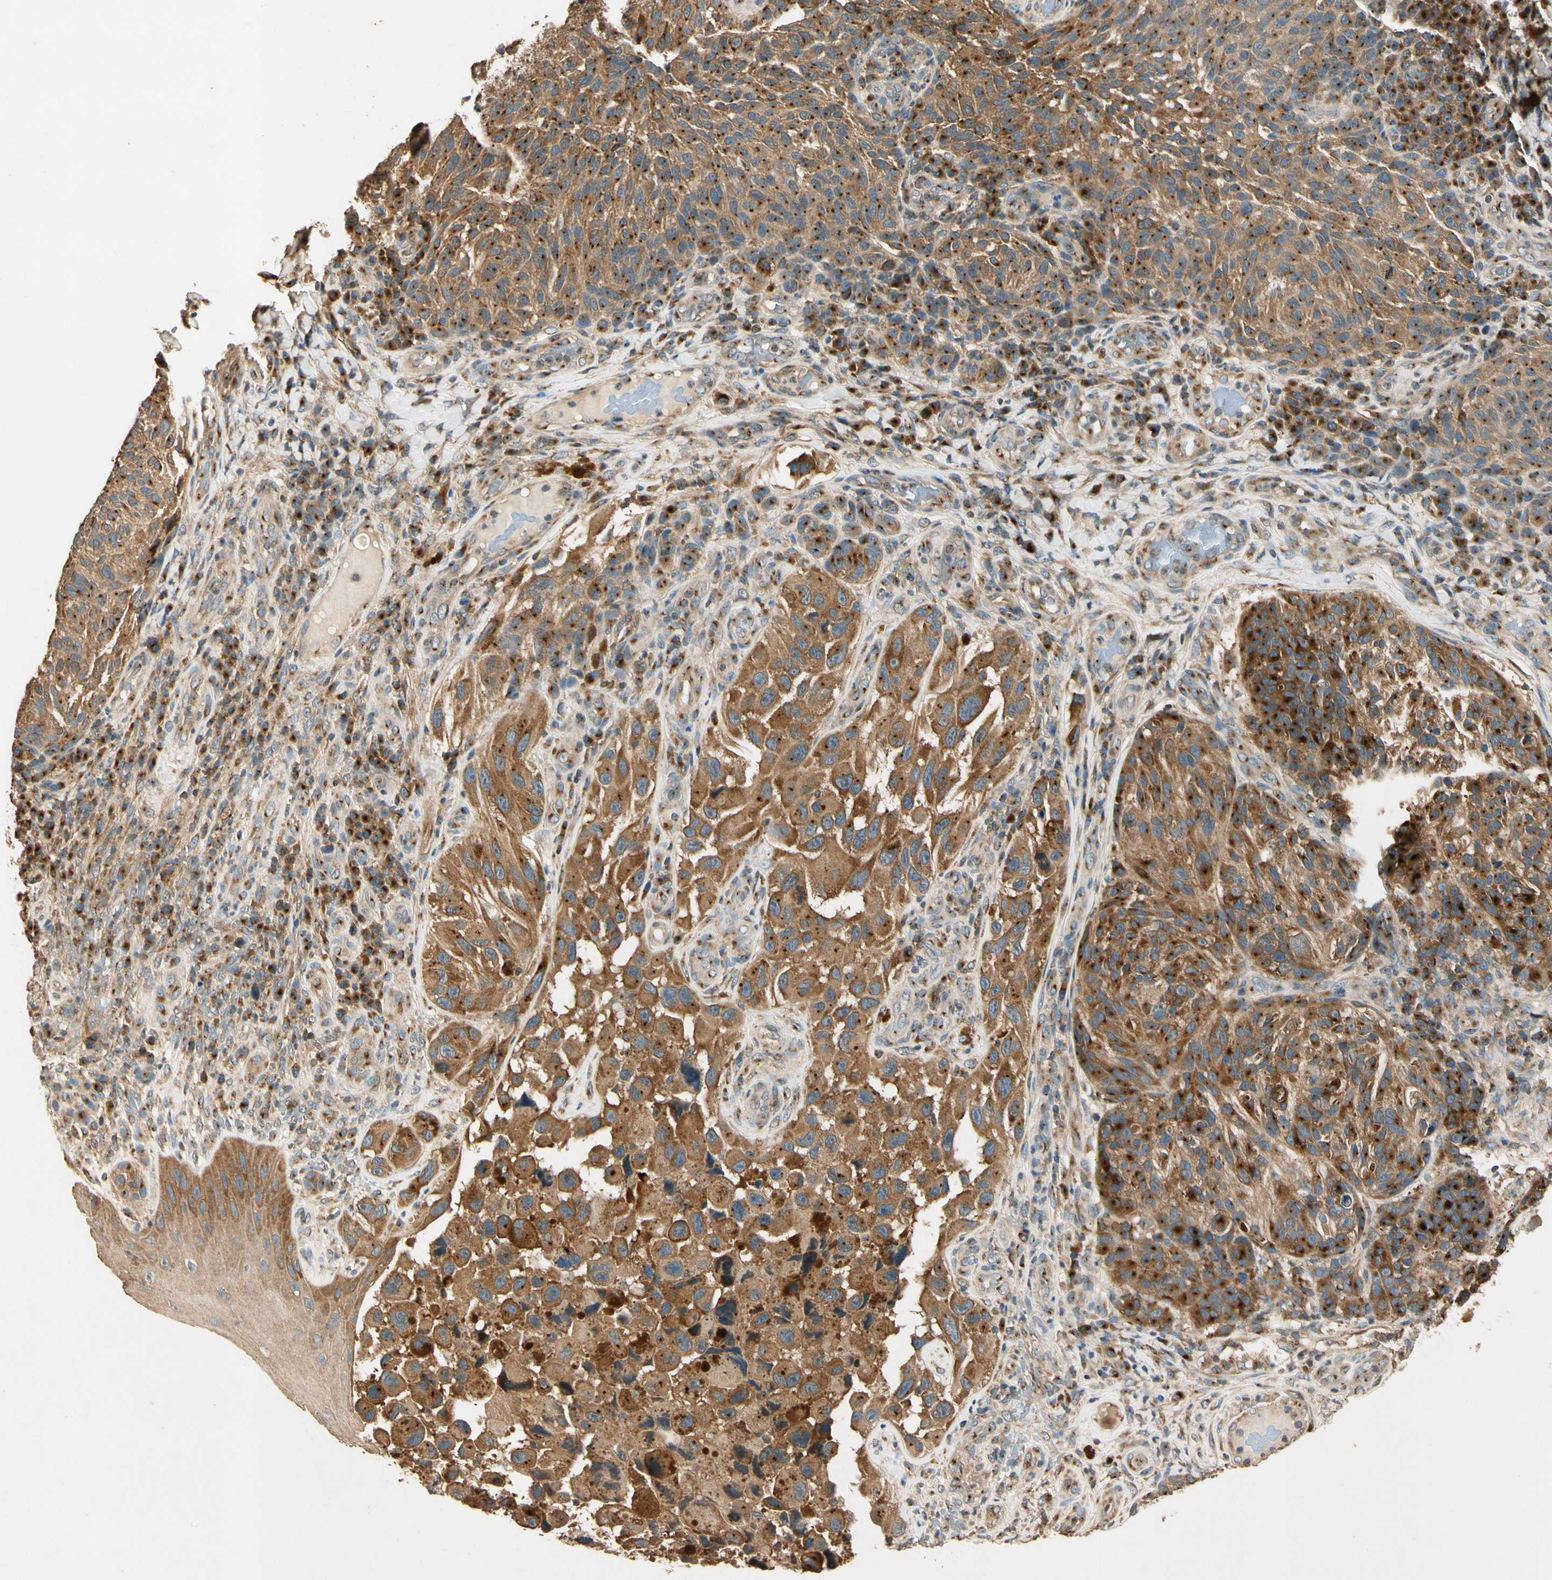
{"staining": {"intensity": "strong", "quantity": ">75%", "location": "cytoplasmic/membranous"}, "tissue": "melanoma", "cell_type": "Tumor cells", "image_type": "cancer", "snomed": [{"axis": "morphology", "description": "Malignant melanoma, NOS"}, {"axis": "topography", "description": "Skin"}], "caption": "Tumor cells demonstrate high levels of strong cytoplasmic/membranous expression in about >75% of cells in human malignant melanoma.", "gene": "AKAP9", "patient": {"sex": "female", "age": 73}}